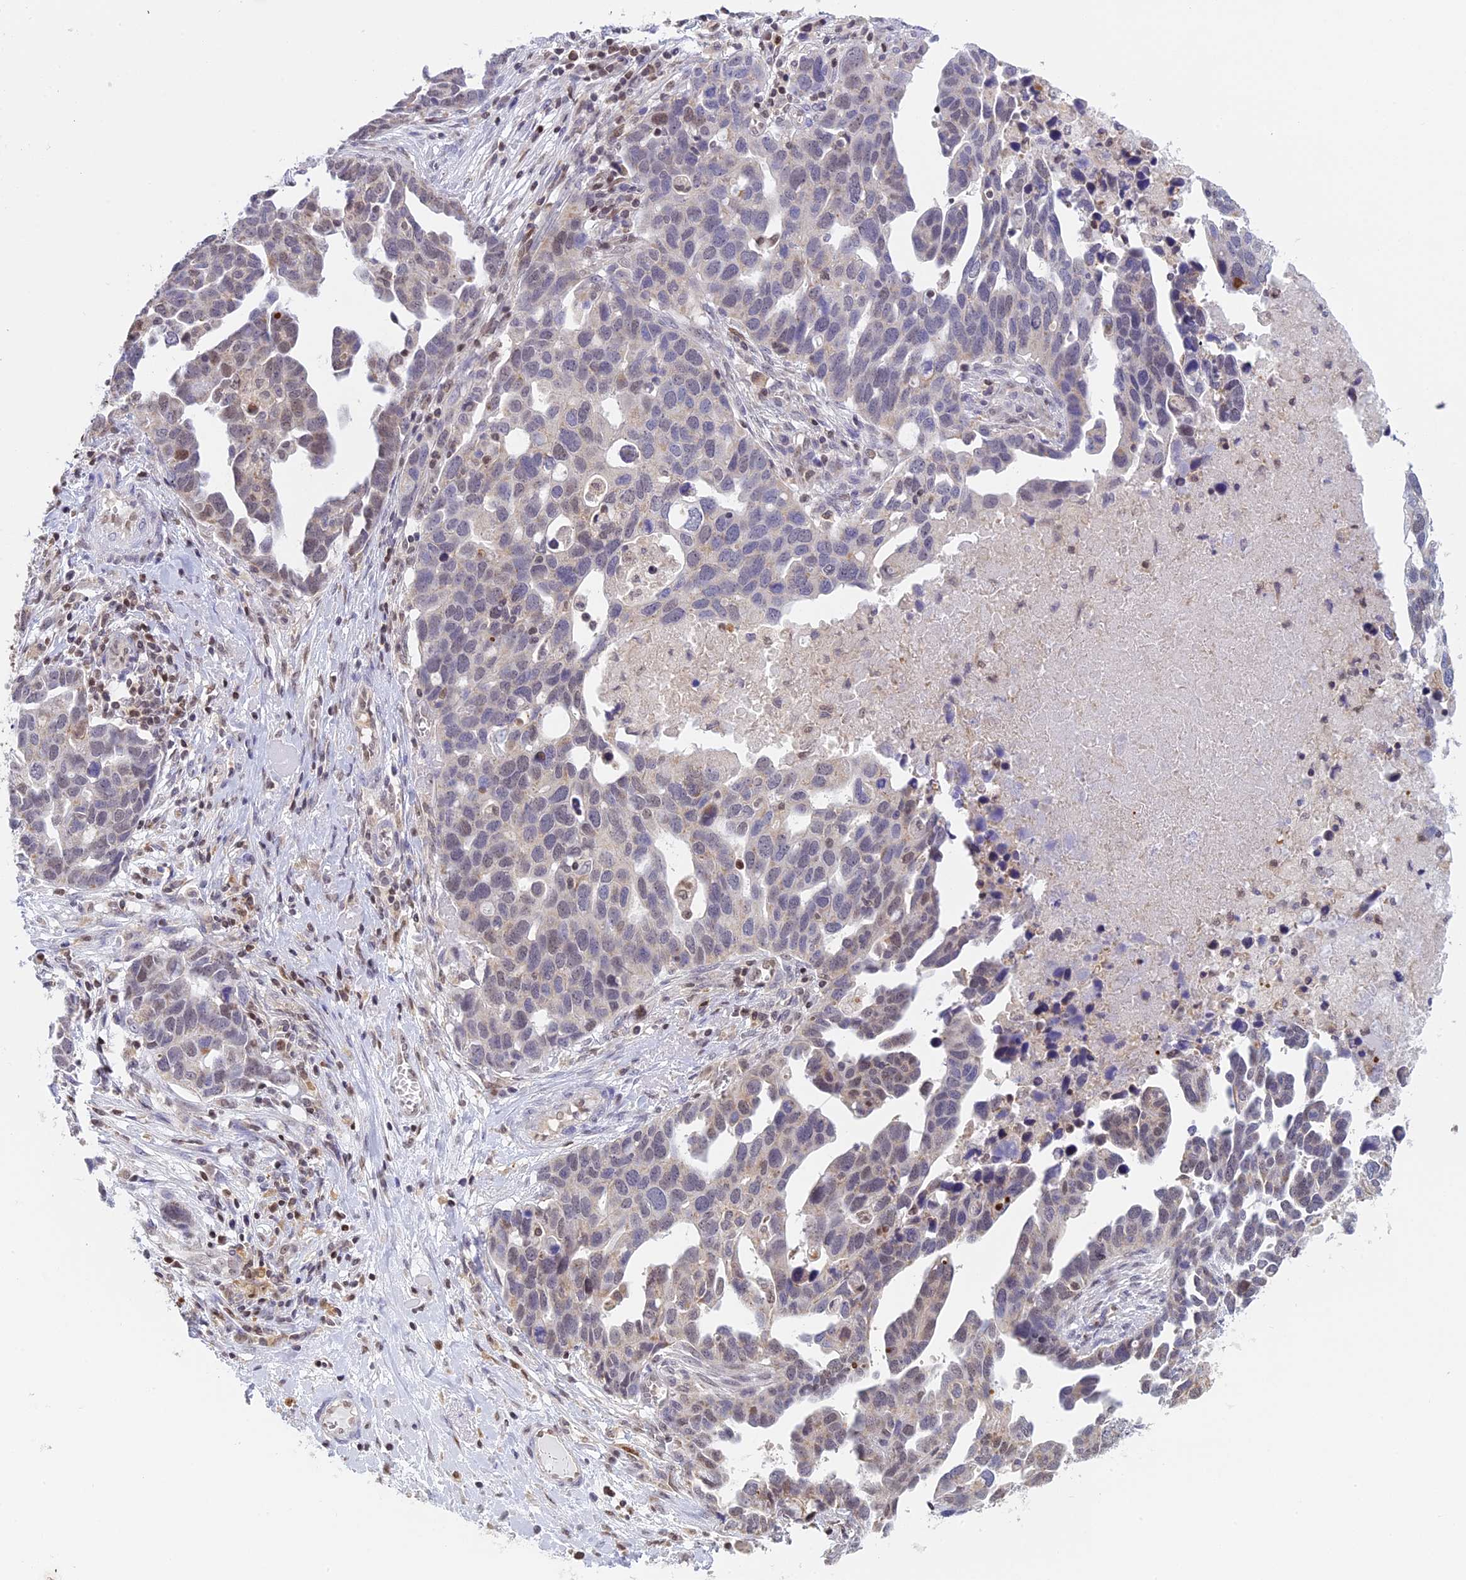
{"staining": {"intensity": "negative", "quantity": "none", "location": "none"}, "tissue": "ovarian cancer", "cell_type": "Tumor cells", "image_type": "cancer", "snomed": [{"axis": "morphology", "description": "Cystadenocarcinoma, serous, NOS"}, {"axis": "topography", "description": "Ovary"}], "caption": "Tumor cells are negative for brown protein staining in ovarian cancer (serous cystadenocarcinoma).", "gene": "IZUMO2", "patient": {"sex": "female", "age": 54}}